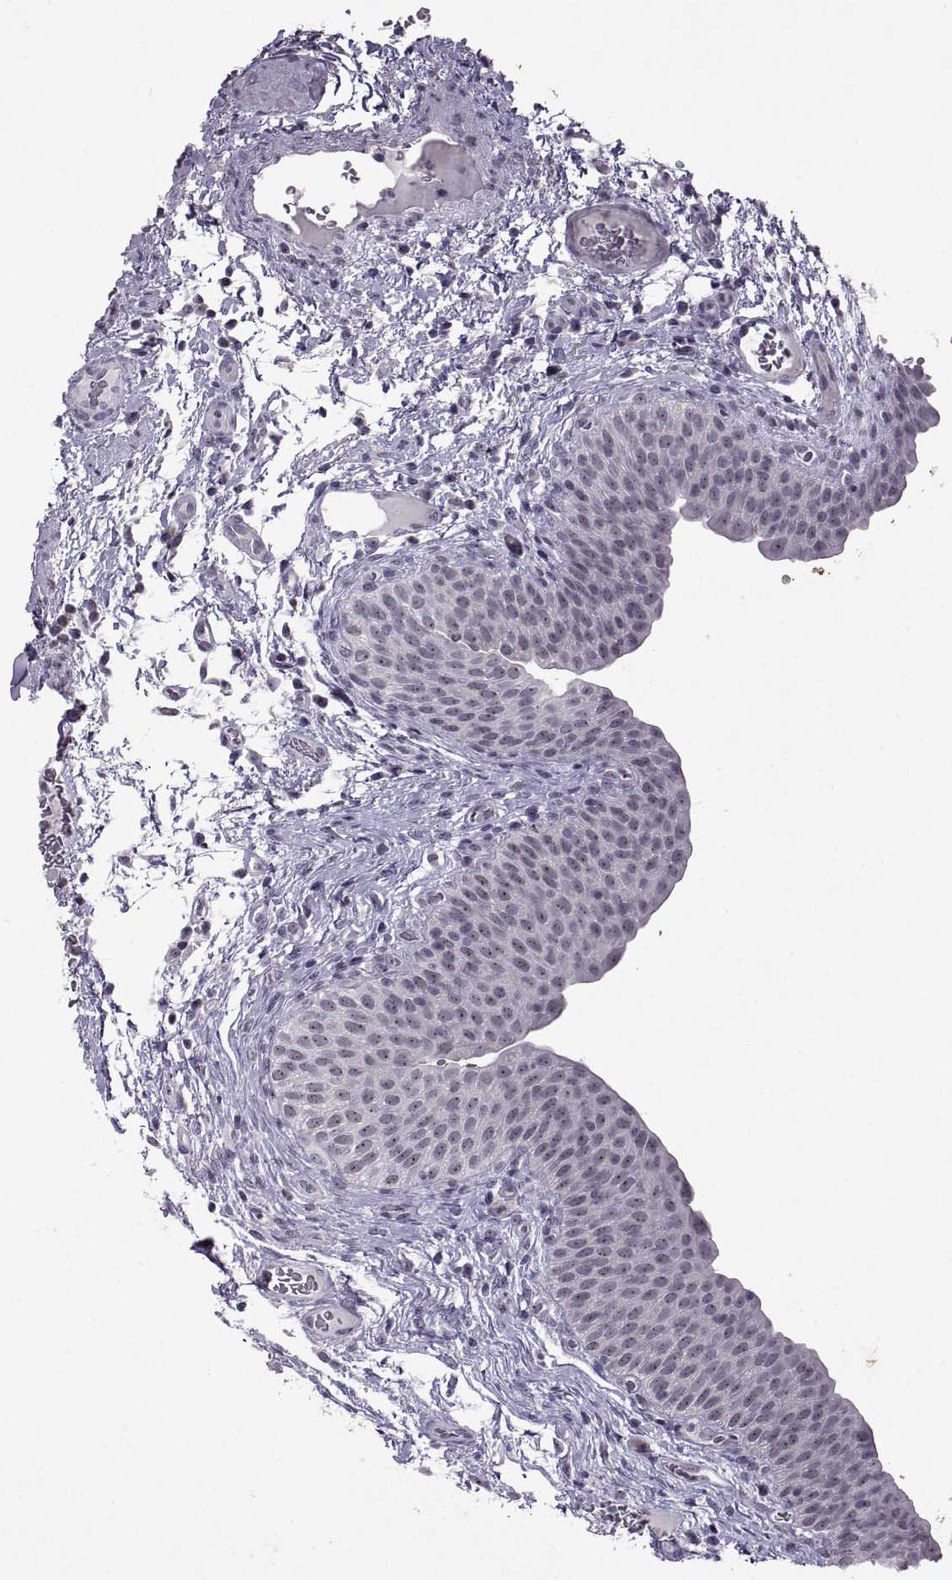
{"staining": {"intensity": "weak", "quantity": ">75%", "location": "nuclear"}, "tissue": "urinary bladder", "cell_type": "Urothelial cells", "image_type": "normal", "snomed": [{"axis": "morphology", "description": "Normal tissue, NOS"}, {"axis": "topography", "description": "Urinary bladder"}], "caption": "IHC micrograph of benign urinary bladder stained for a protein (brown), which exhibits low levels of weak nuclear expression in about >75% of urothelial cells.", "gene": "SINHCAF", "patient": {"sex": "male", "age": 66}}